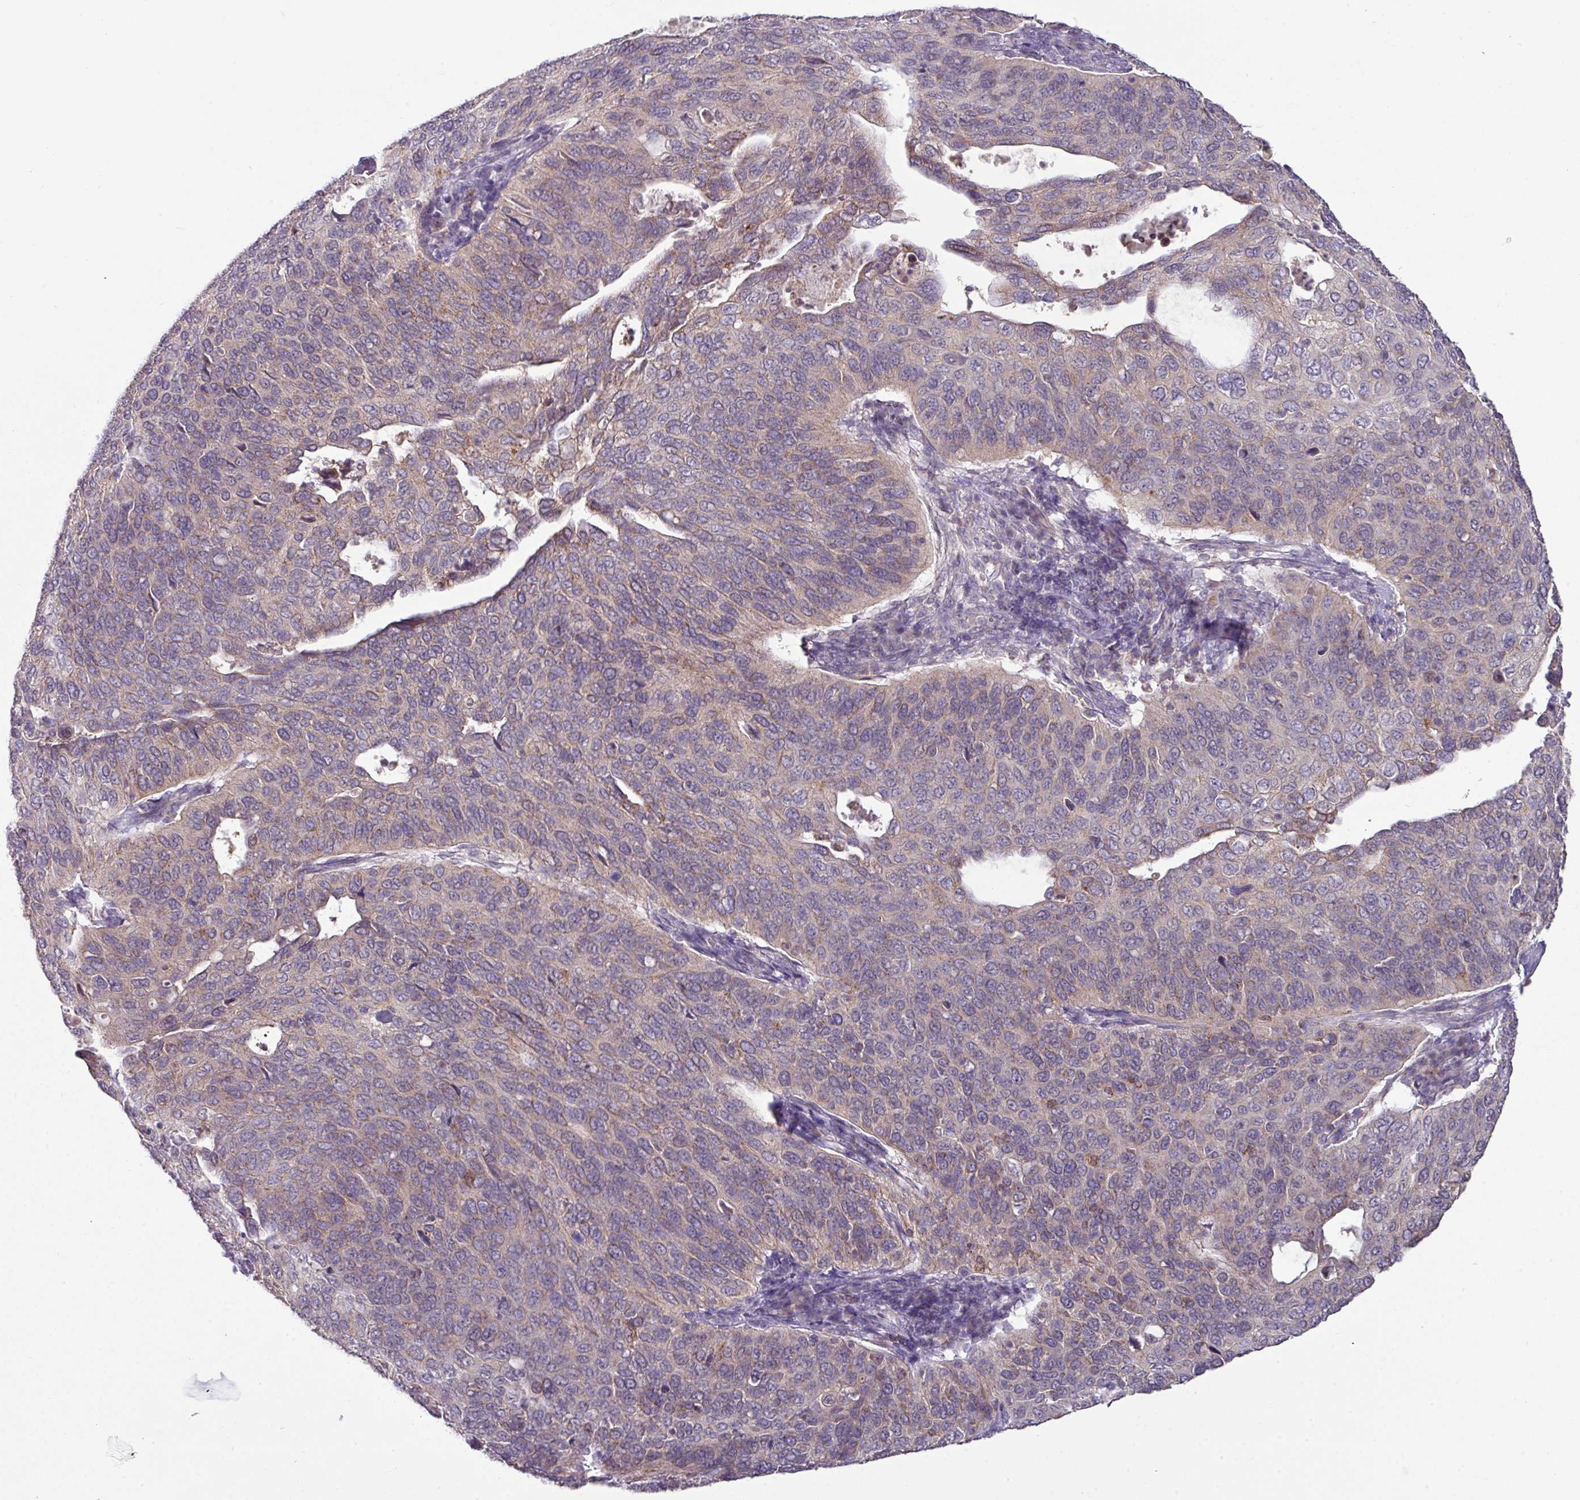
{"staining": {"intensity": "weak", "quantity": "25%-75%", "location": "cytoplasmic/membranous"}, "tissue": "cervical cancer", "cell_type": "Tumor cells", "image_type": "cancer", "snomed": [{"axis": "morphology", "description": "Squamous cell carcinoma, NOS"}, {"axis": "topography", "description": "Cervix"}], "caption": "Immunohistochemical staining of human cervical cancer (squamous cell carcinoma) shows low levels of weak cytoplasmic/membranous positivity in about 25%-75% of tumor cells.", "gene": "TRAPPC1", "patient": {"sex": "female", "age": 36}}